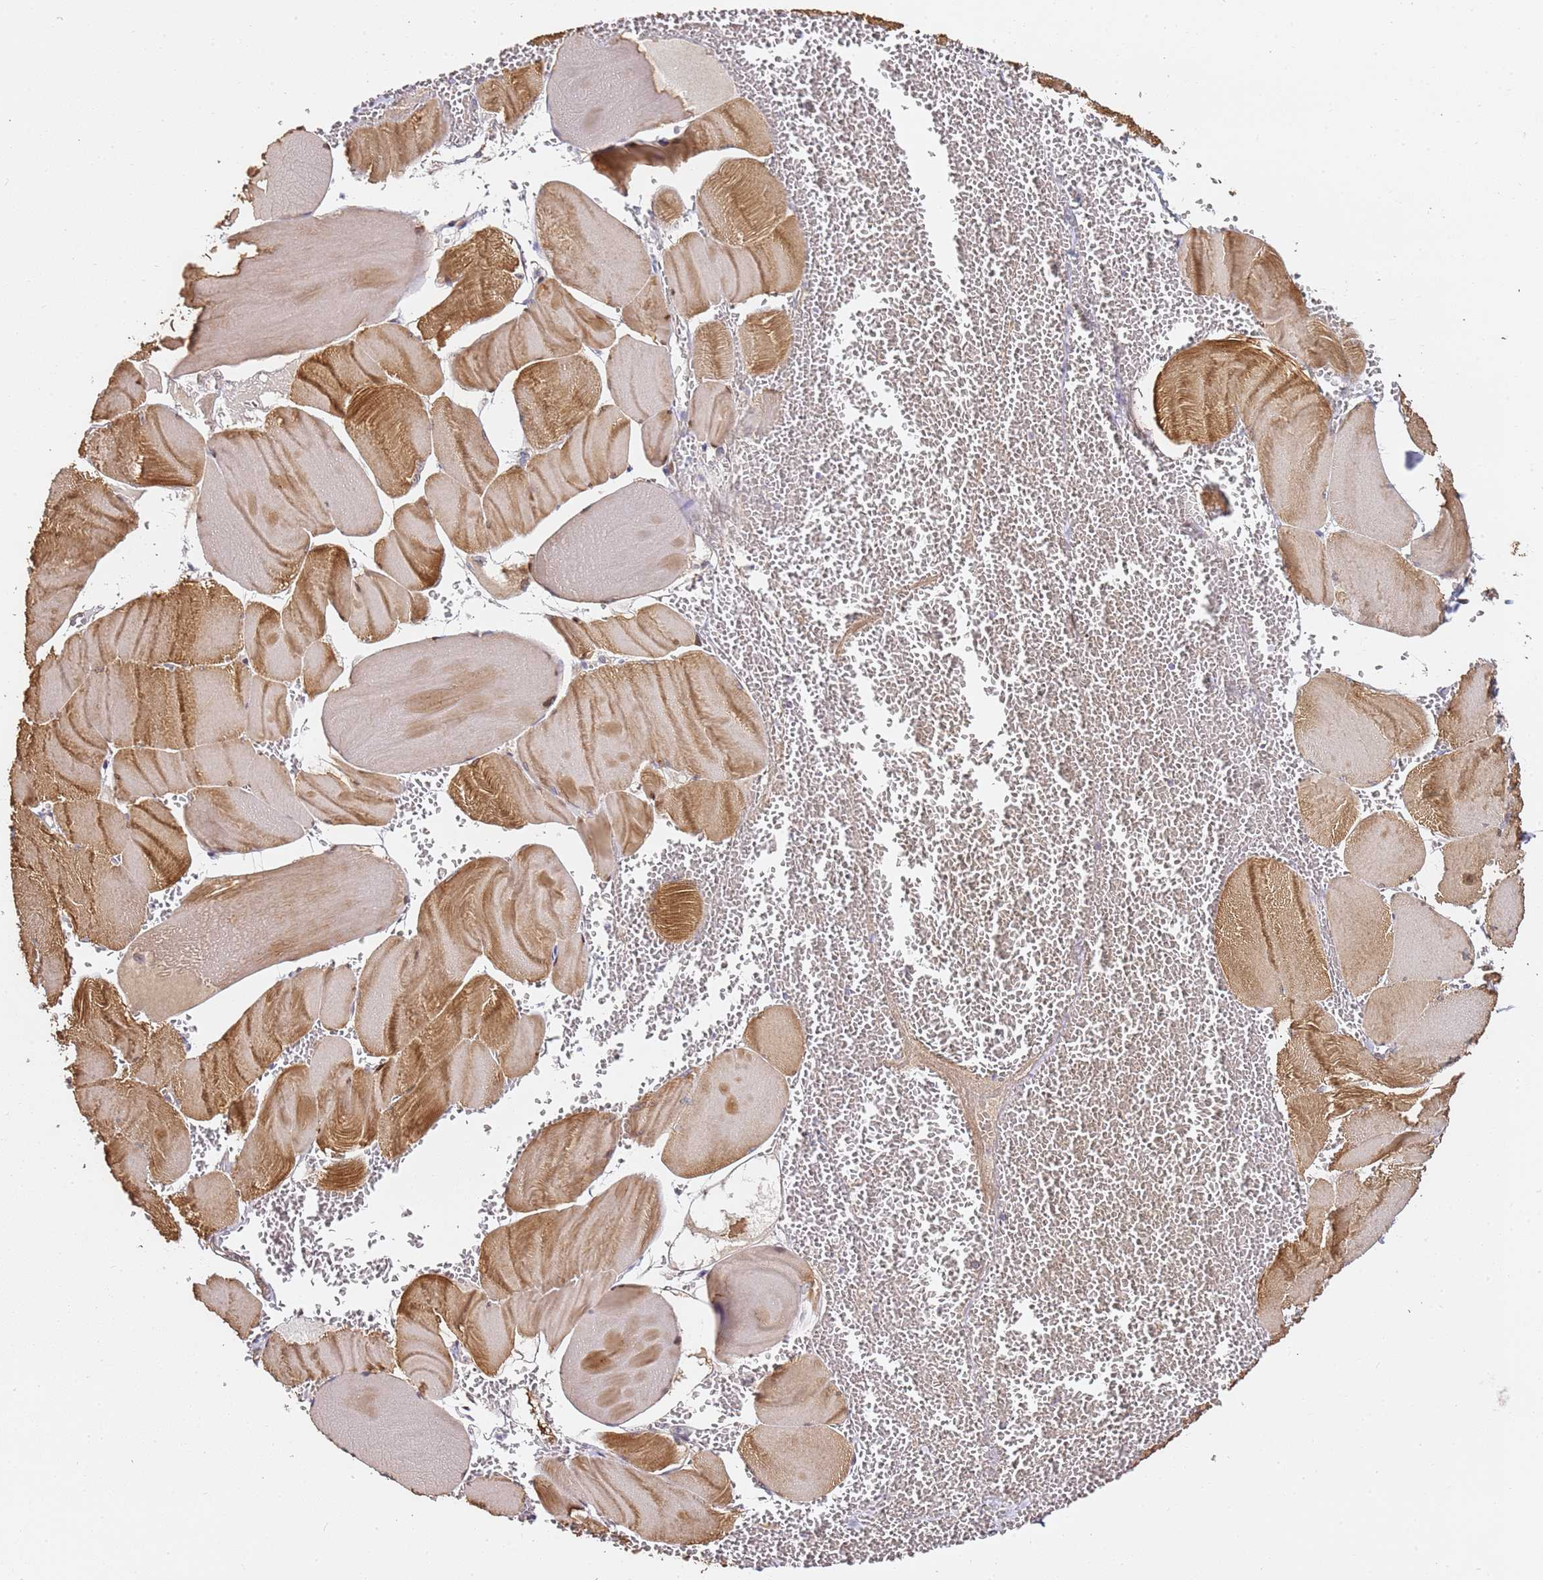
{"staining": {"intensity": "moderate", "quantity": ">75%", "location": "cytoplasmic/membranous,nuclear"}, "tissue": "skeletal muscle", "cell_type": "Myocytes", "image_type": "normal", "snomed": [{"axis": "morphology", "description": "Normal tissue, NOS"}, {"axis": "morphology", "description": "Basal cell carcinoma"}, {"axis": "topography", "description": "Skeletal muscle"}], "caption": "Immunohistochemical staining of benign human skeletal muscle exhibits moderate cytoplasmic/membranous,nuclear protein staining in about >75% of myocytes.", "gene": "EPS8L1", "patient": {"sex": "female", "age": 64}}